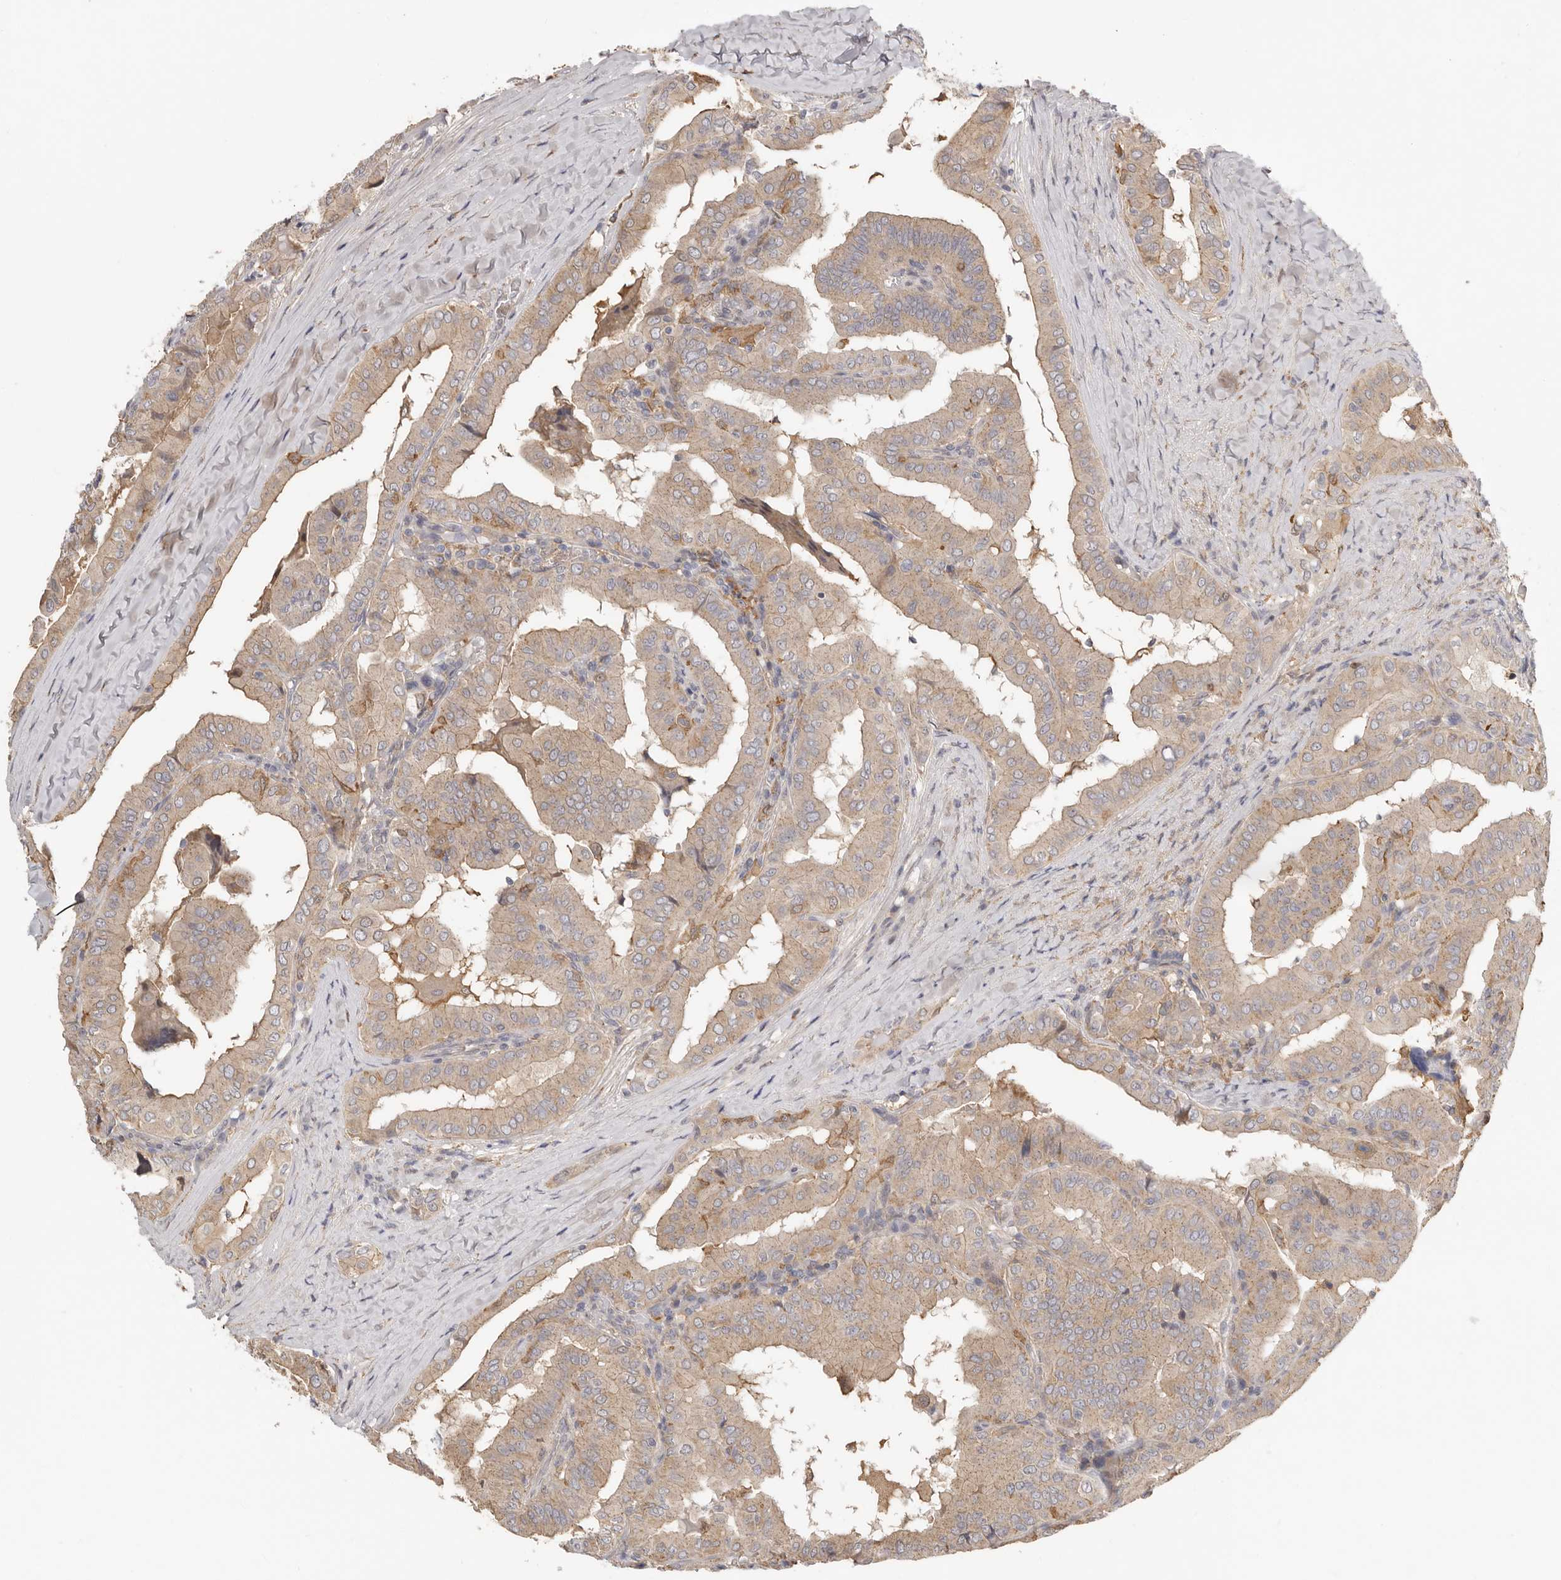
{"staining": {"intensity": "weak", "quantity": ">75%", "location": "cytoplasmic/membranous"}, "tissue": "thyroid cancer", "cell_type": "Tumor cells", "image_type": "cancer", "snomed": [{"axis": "morphology", "description": "Papillary adenocarcinoma, NOS"}, {"axis": "topography", "description": "Thyroid gland"}], "caption": "A brown stain shows weak cytoplasmic/membranous expression of a protein in thyroid cancer tumor cells. (IHC, brightfield microscopy, high magnification).", "gene": "MSRB2", "patient": {"sex": "male", "age": 33}}